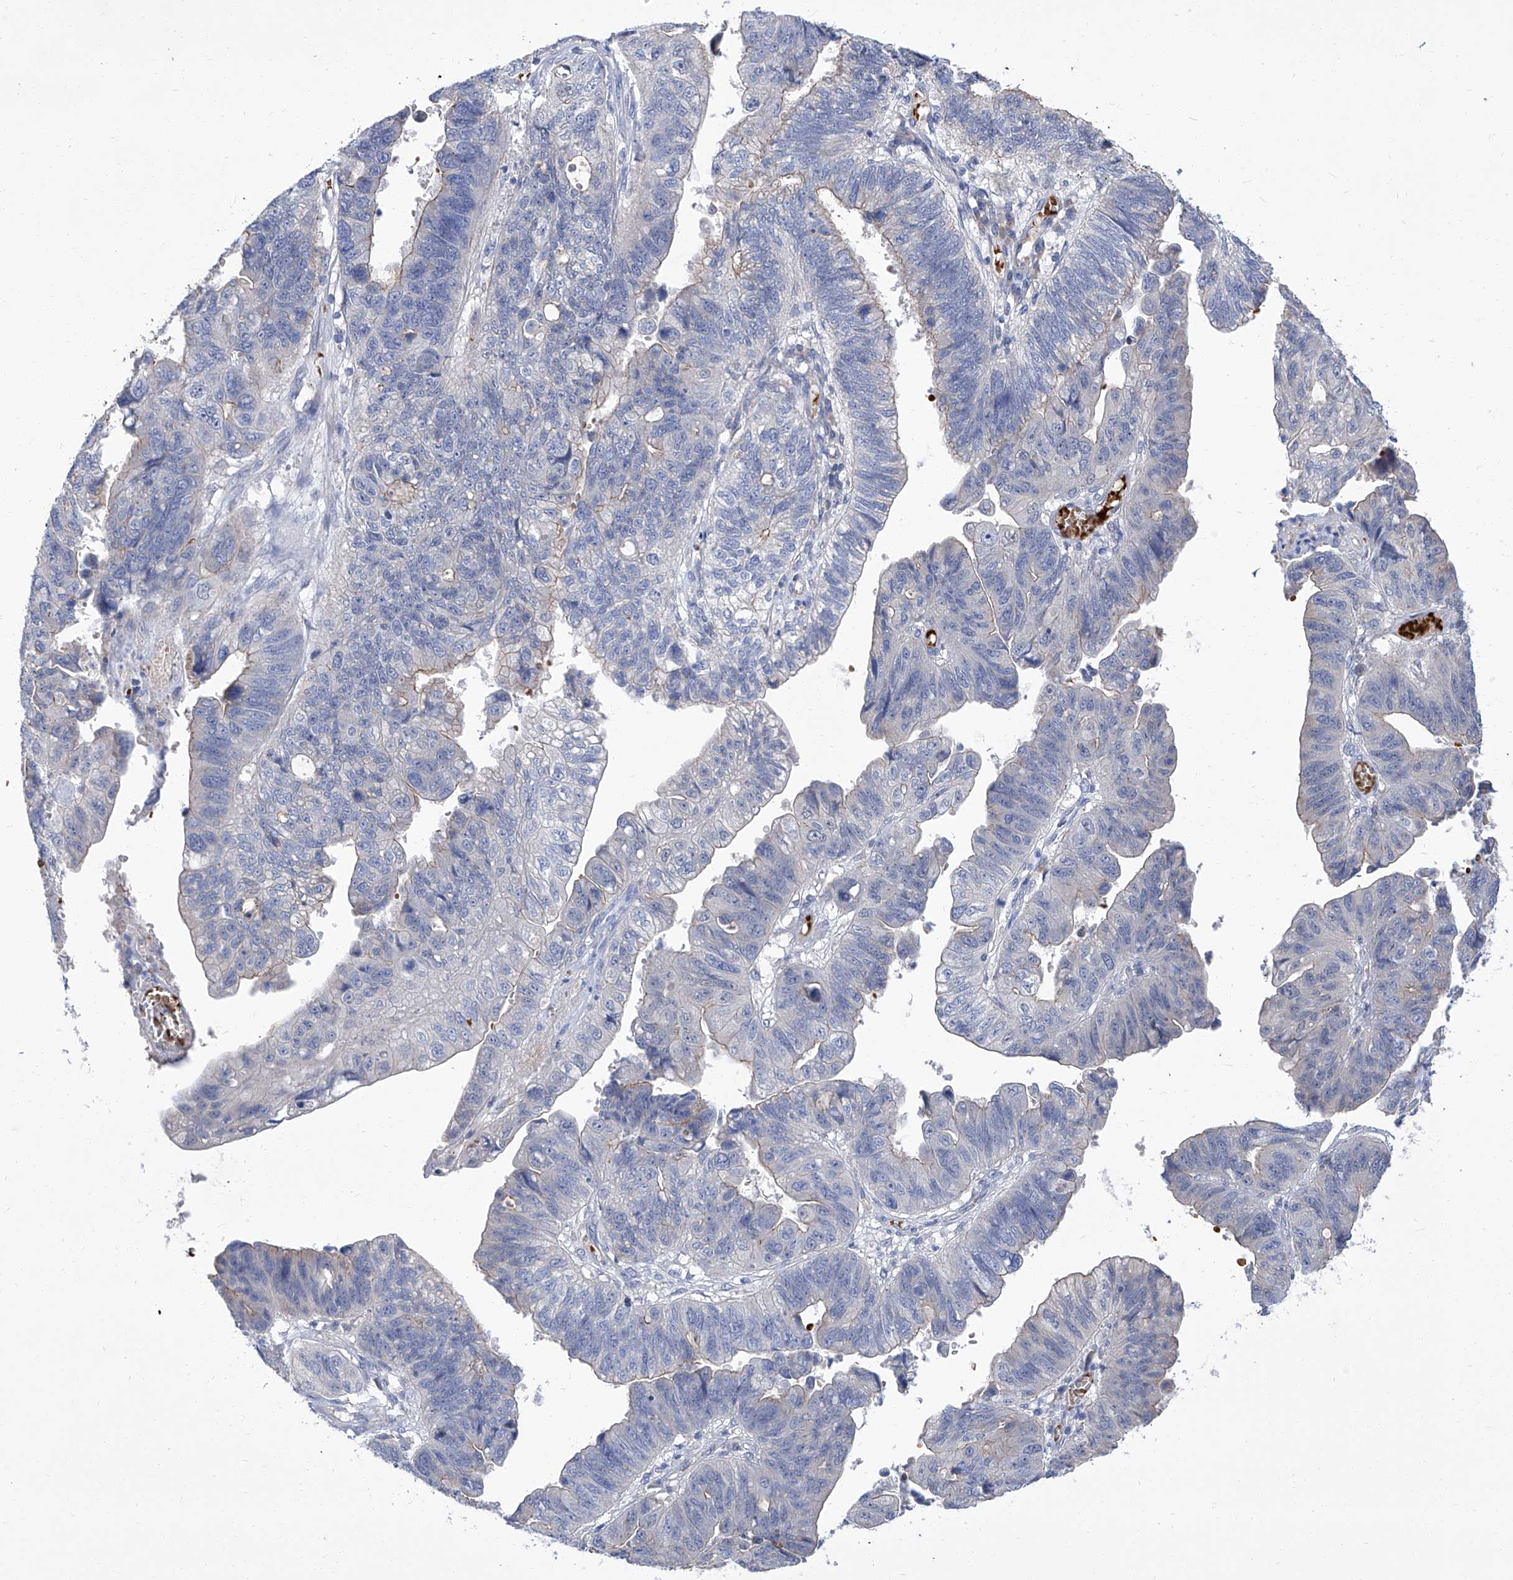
{"staining": {"intensity": "negative", "quantity": "none", "location": "none"}, "tissue": "stomach cancer", "cell_type": "Tumor cells", "image_type": "cancer", "snomed": [{"axis": "morphology", "description": "Adenocarcinoma, NOS"}, {"axis": "topography", "description": "Stomach"}], "caption": "A micrograph of stomach cancer (adenocarcinoma) stained for a protein reveals no brown staining in tumor cells.", "gene": "PARD3", "patient": {"sex": "male", "age": 59}}